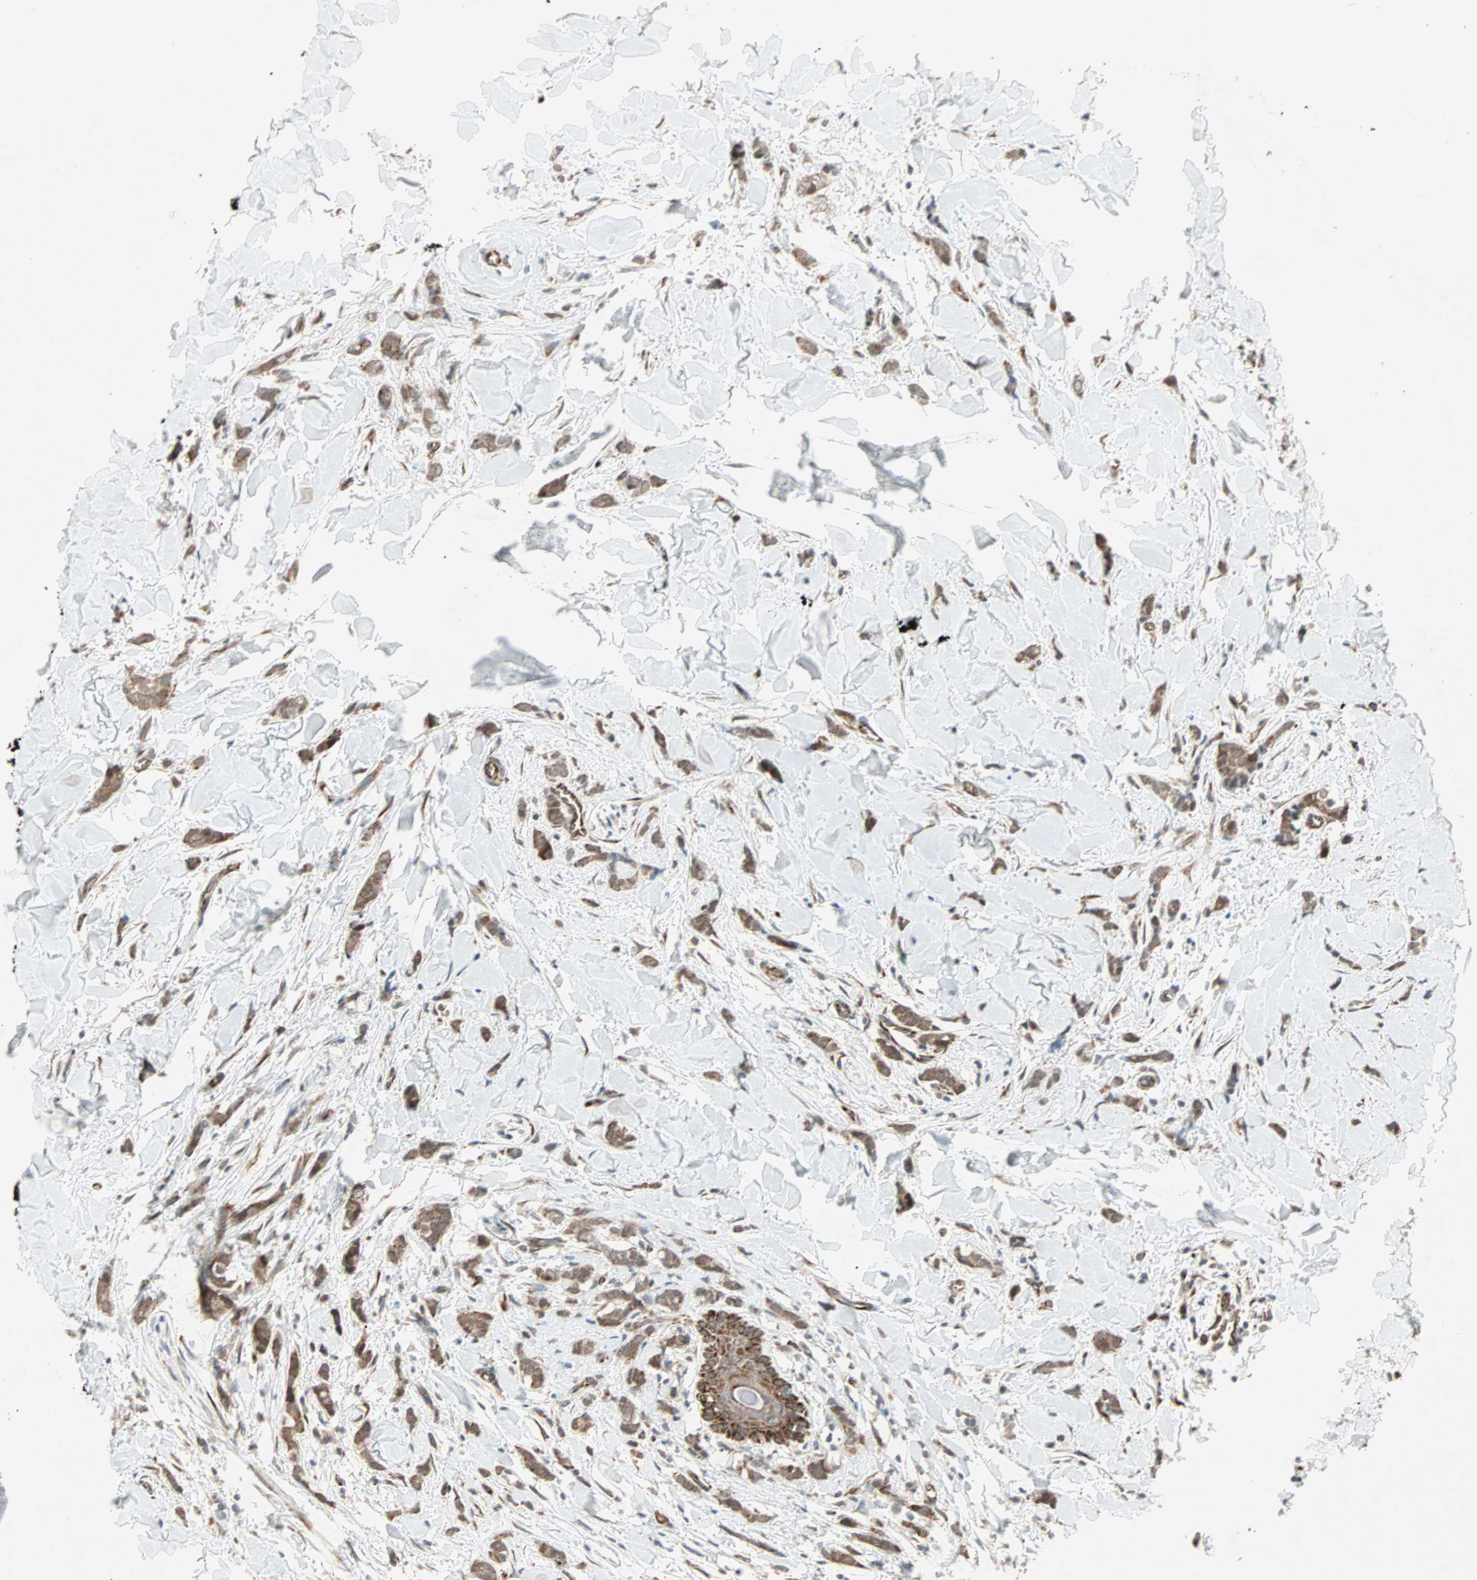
{"staining": {"intensity": "moderate", "quantity": ">75%", "location": "cytoplasmic/membranous"}, "tissue": "breast cancer", "cell_type": "Tumor cells", "image_type": "cancer", "snomed": [{"axis": "morphology", "description": "Lobular carcinoma"}, {"axis": "topography", "description": "Skin"}, {"axis": "topography", "description": "Breast"}], "caption": "The micrograph reveals immunohistochemical staining of breast cancer (lobular carcinoma). There is moderate cytoplasmic/membranous expression is present in approximately >75% of tumor cells.", "gene": "ZNF37A", "patient": {"sex": "female", "age": 46}}